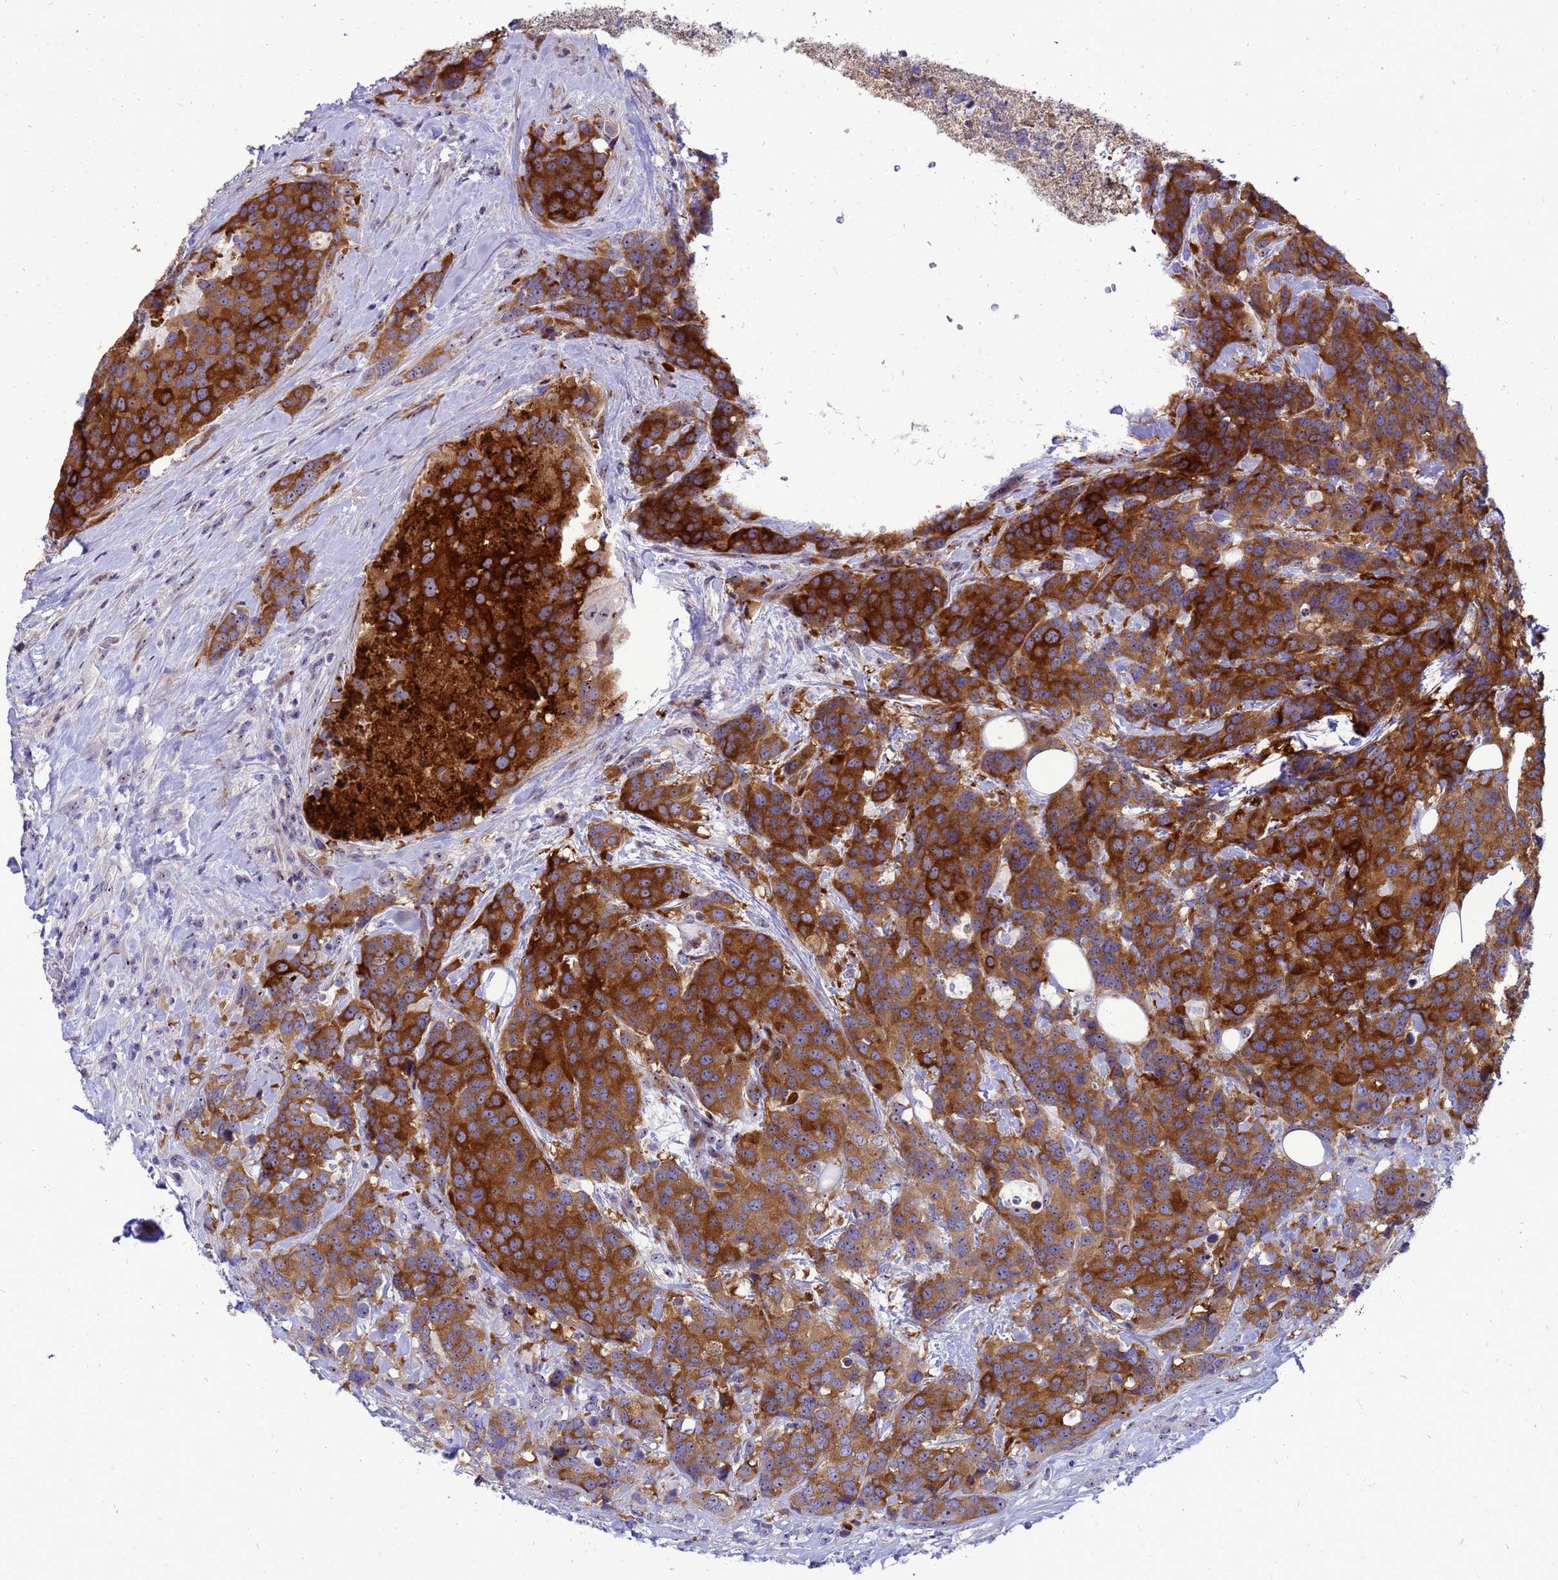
{"staining": {"intensity": "strong", "quantity": ">75%", "location": "cytoplasmic/membranous"}, "tissue": "breast cancer", "cell_type": "Tumor cells", "image_type": "cancer", "snomed": [{"axis": "morphology", "description": "Lobular carcinoma"}, {"axis": "topography", "description": "Breast"}], "caption": "Human lobular carcinoma (breast) stained for a protein (brown) exhibits strong cytoplasmic/membranous positive staining in about >75% of tumor cells.", "gene": "RSPO1", "patient": {"sex": "female", "age": 59}}